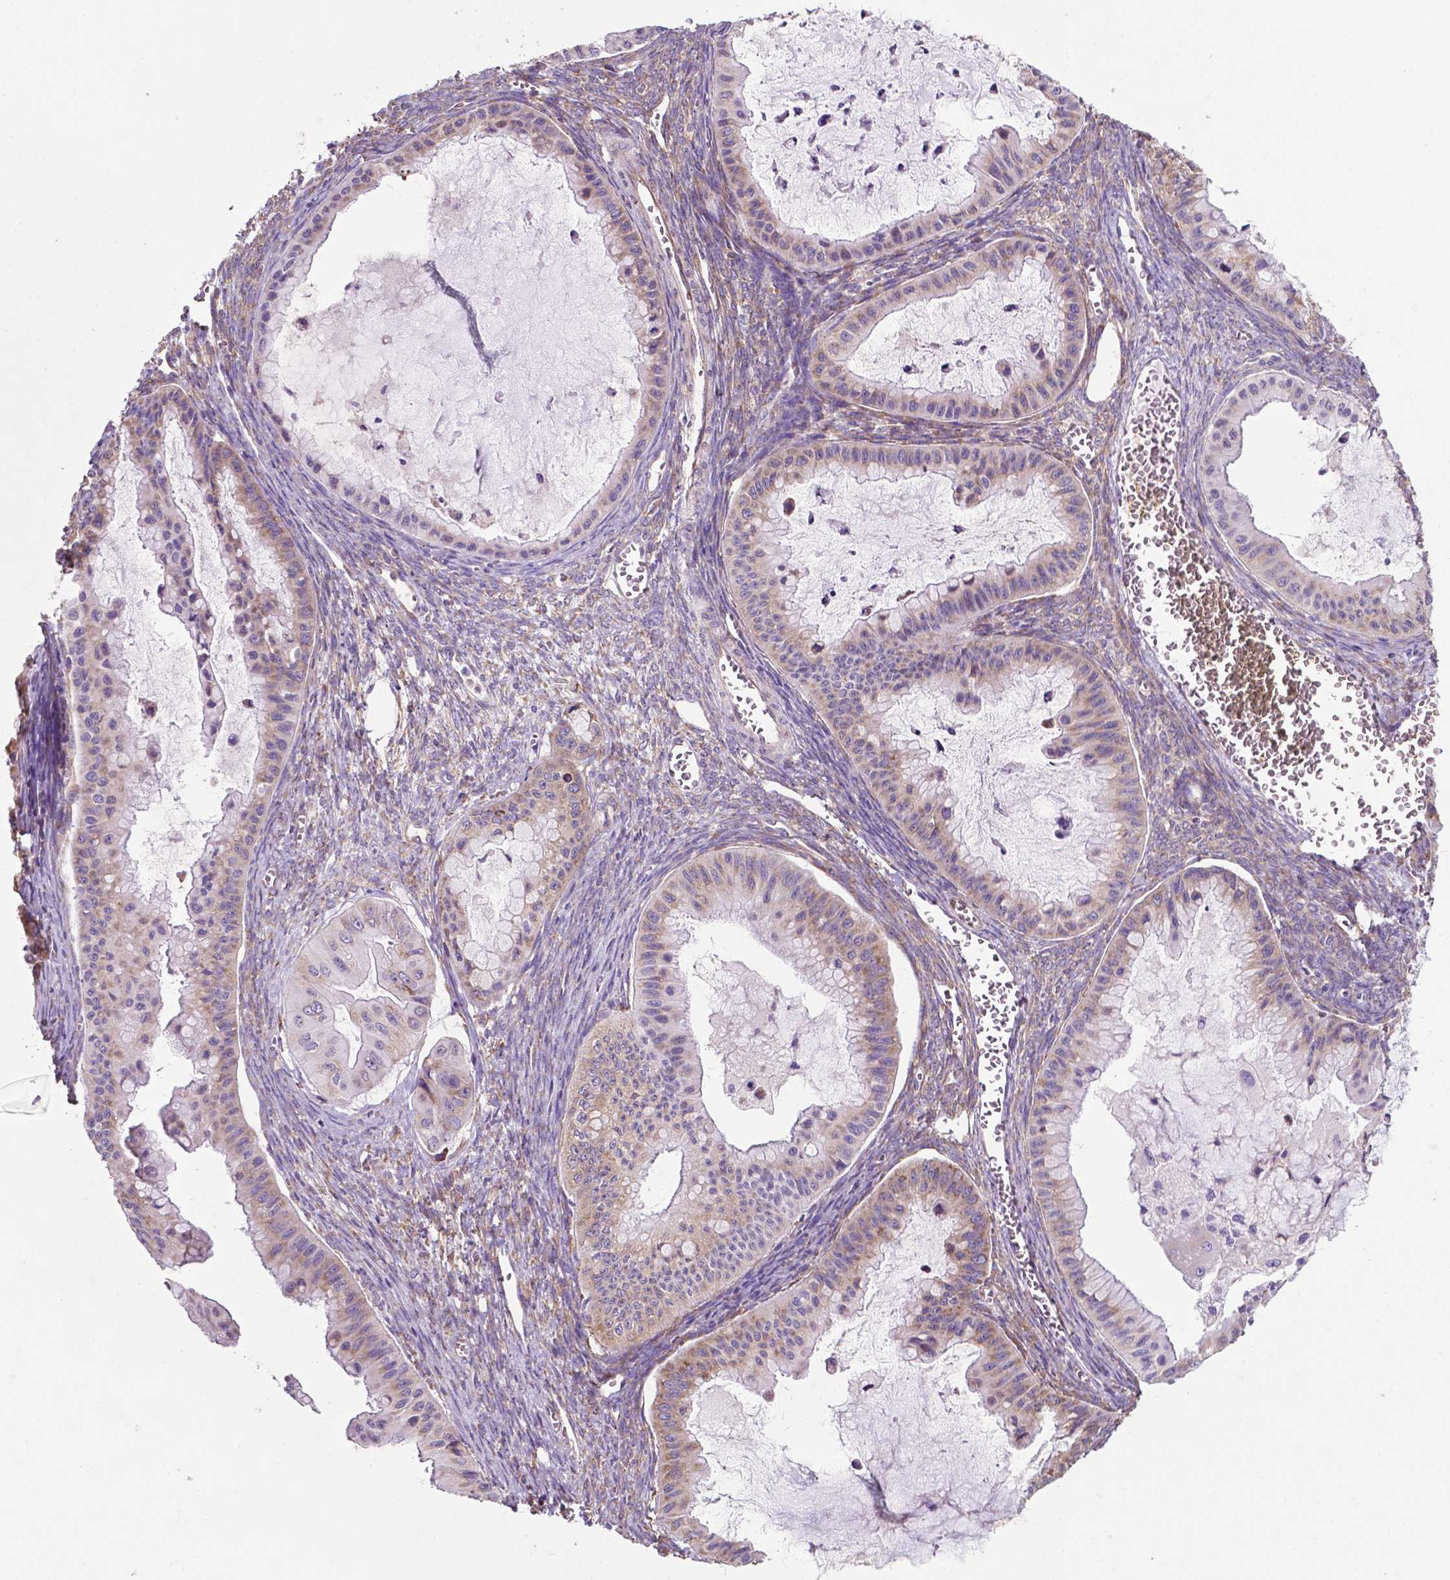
{"staining": {"intensity": "weak", "quantity": "25%-75%", "location": "cytoplasmic/membranous"}, "tissue": "ovarian cancer", "cell_type": "Tumor cells", "image_type": "cancer", "snomed": [{"axis": "morphology", "description": "Cystadenocarcinoma, mucinous, NOS"}, {"axis": "topography", "description": "Ovary"}], "caption": "IHC histopathology image of neoplastic tissue: human ovarian cancer (mucinous cystadenocarcinoma) stained using immunohistochemistry (IHC) exhibits low levels of weak protein expression localized specifically in the cytoplasmic/membranous of tumor cells, appearing as a cytoplasmic/membranous brown color.", "gene": "RPL29", "patient": {"sex": "female", "age": 72}}